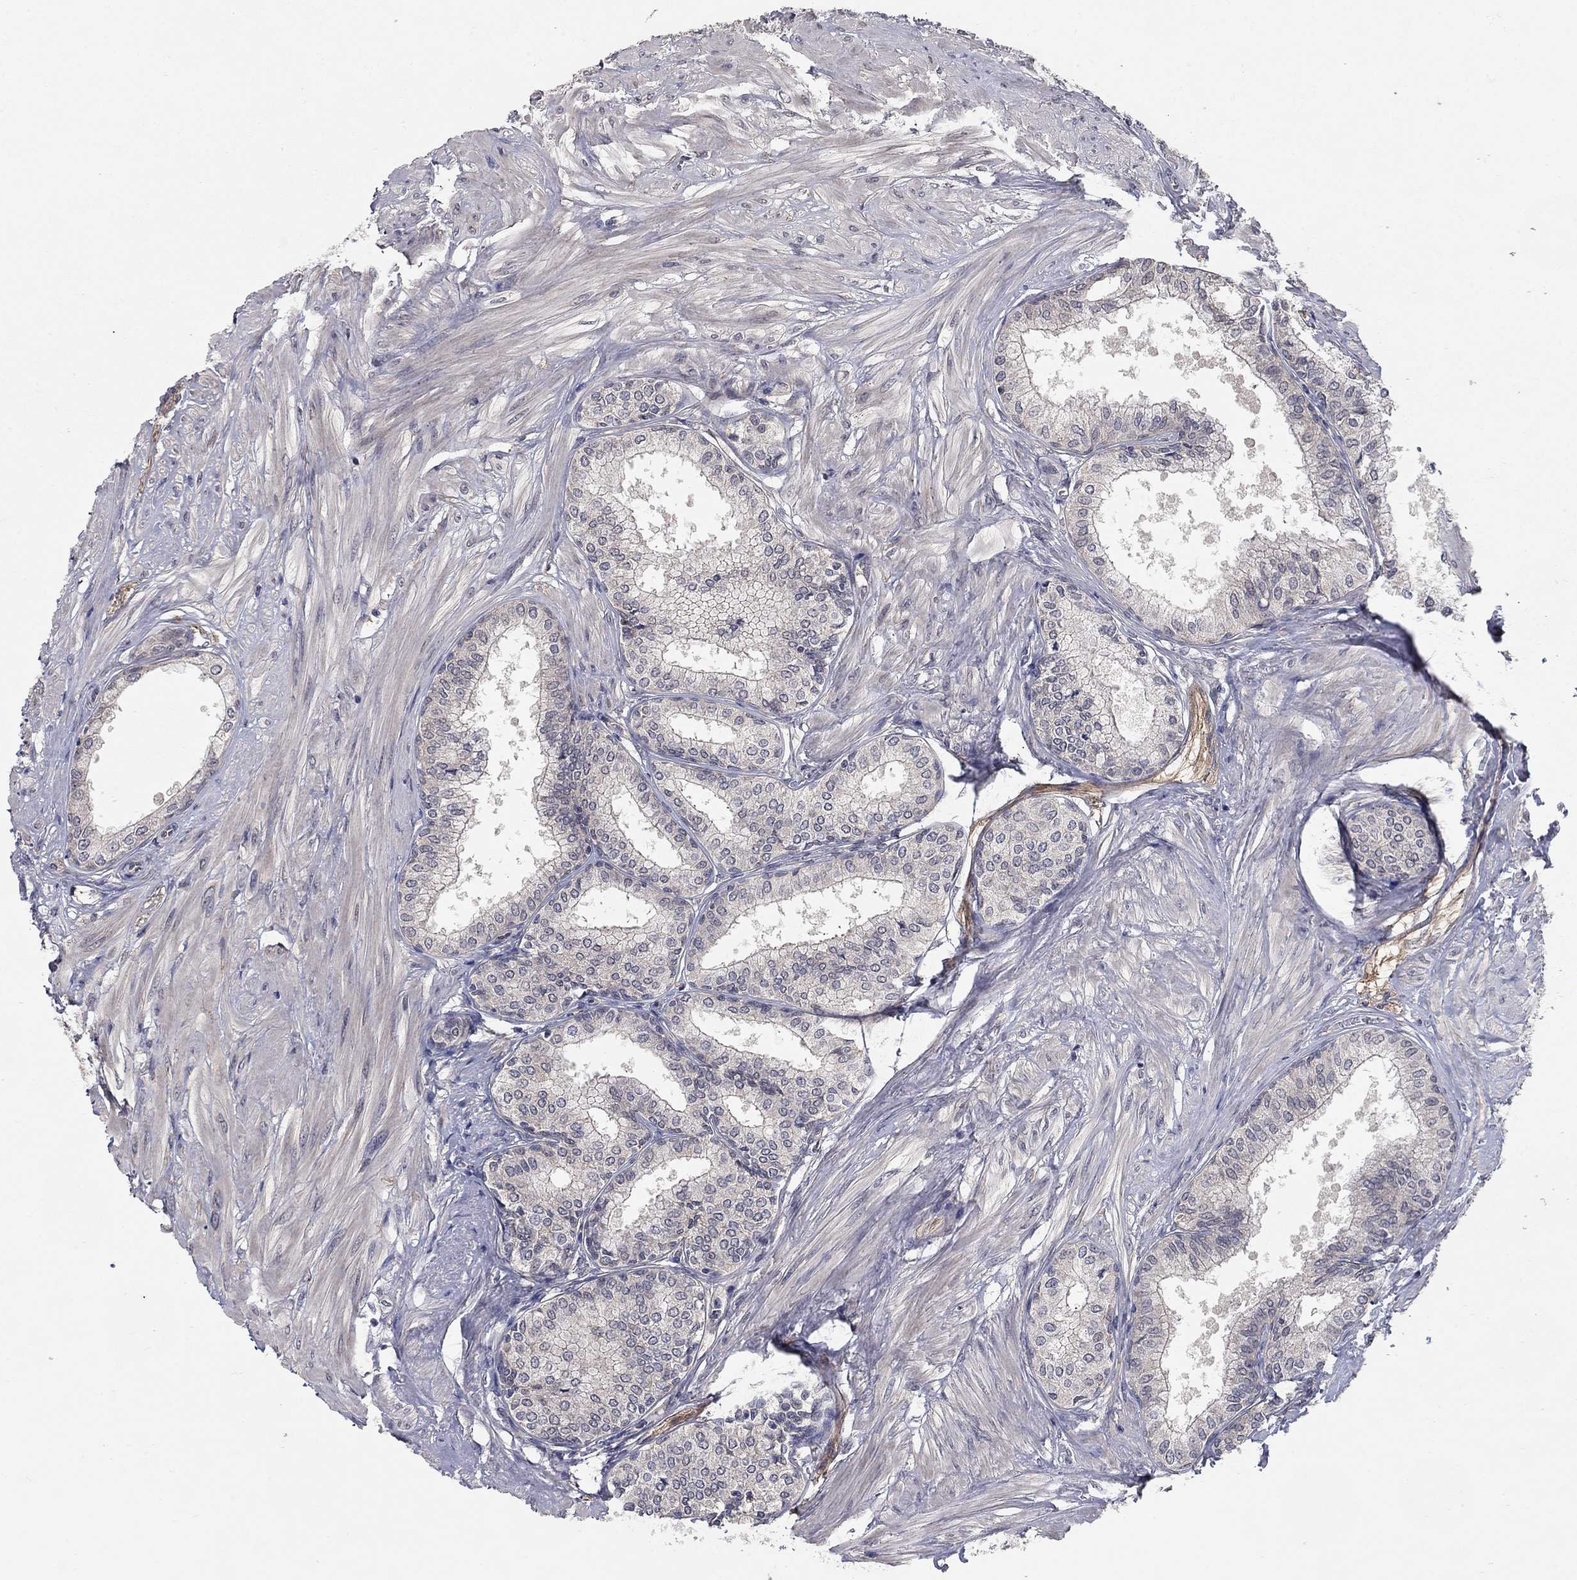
{"staining": {"intensity": "negative", "quantity": "none", "location": "none"}, "tissue": "prostate", "cell_type": "Glandular cells", "image_type": "normal", "snomed": [{"axis": "morphology", "description": "Normal tissue, NOS"}, {"axis": "topography", "description": "Prostate"}], "caption": "Protein analysis of benign prostate reveals no significant staining in glandular cells.", "gene": "WASF3", "patient": {"sex": "male", "age": 63}}